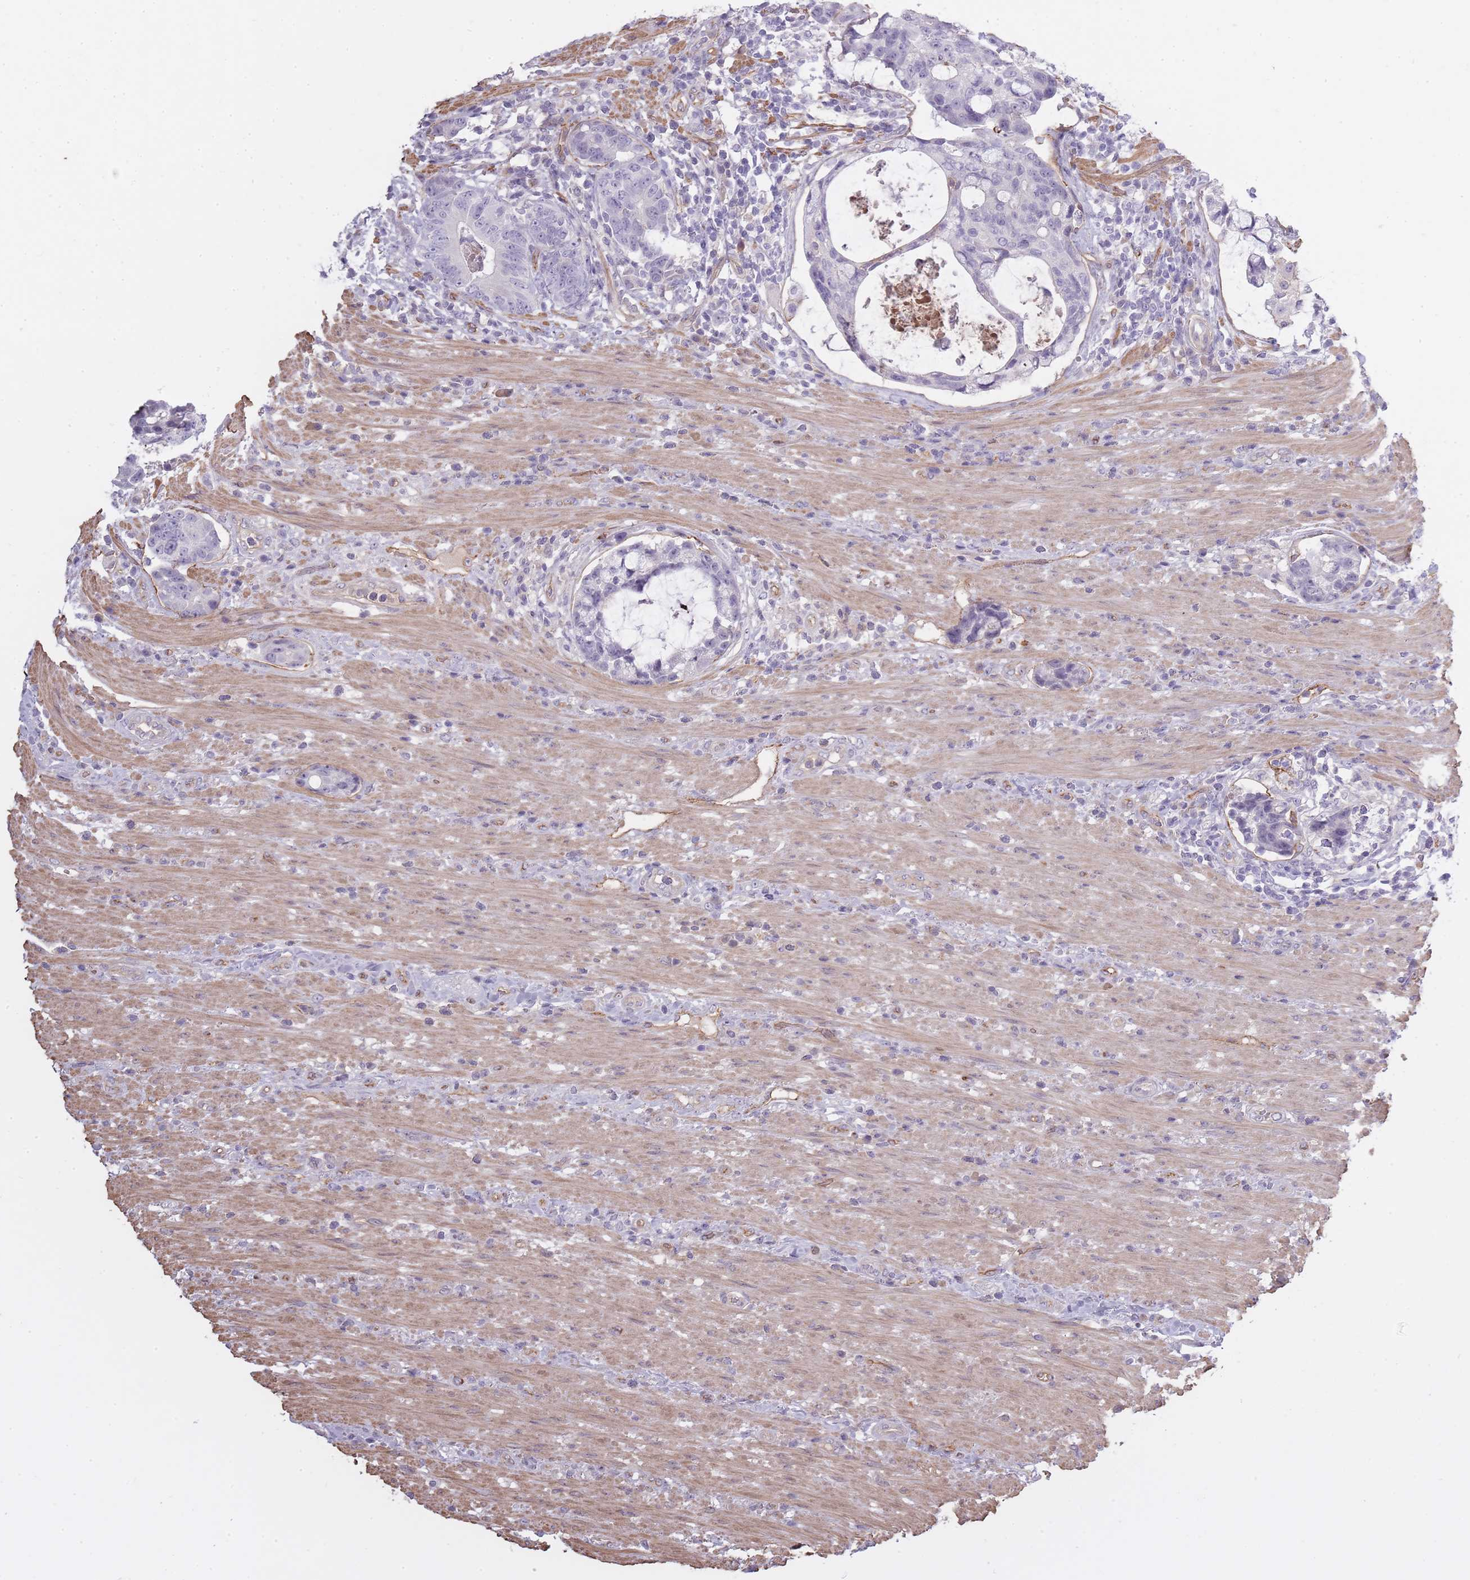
{"staining": {"intensity": "negative", "quantity": "none", "location": "none"}, "tissue": "colorectal cancer", "cell_type": "Tumor cells", "image_type": "cancer", "snomed": [{"axis": "morphology", "description": "Adenocarcinoma, NOS"}, {"axis": "topography", "description": "Colon"}], "caption": "This micrograph is of colorectal cancer stained with immunohistochemistry (IHC) to label a protein in brown with the nuclei are counter-stained blue. There is no positivity in tumor cells.", "gene": "SLC8A2", "patient": {"sex": "female", "age": 82}}